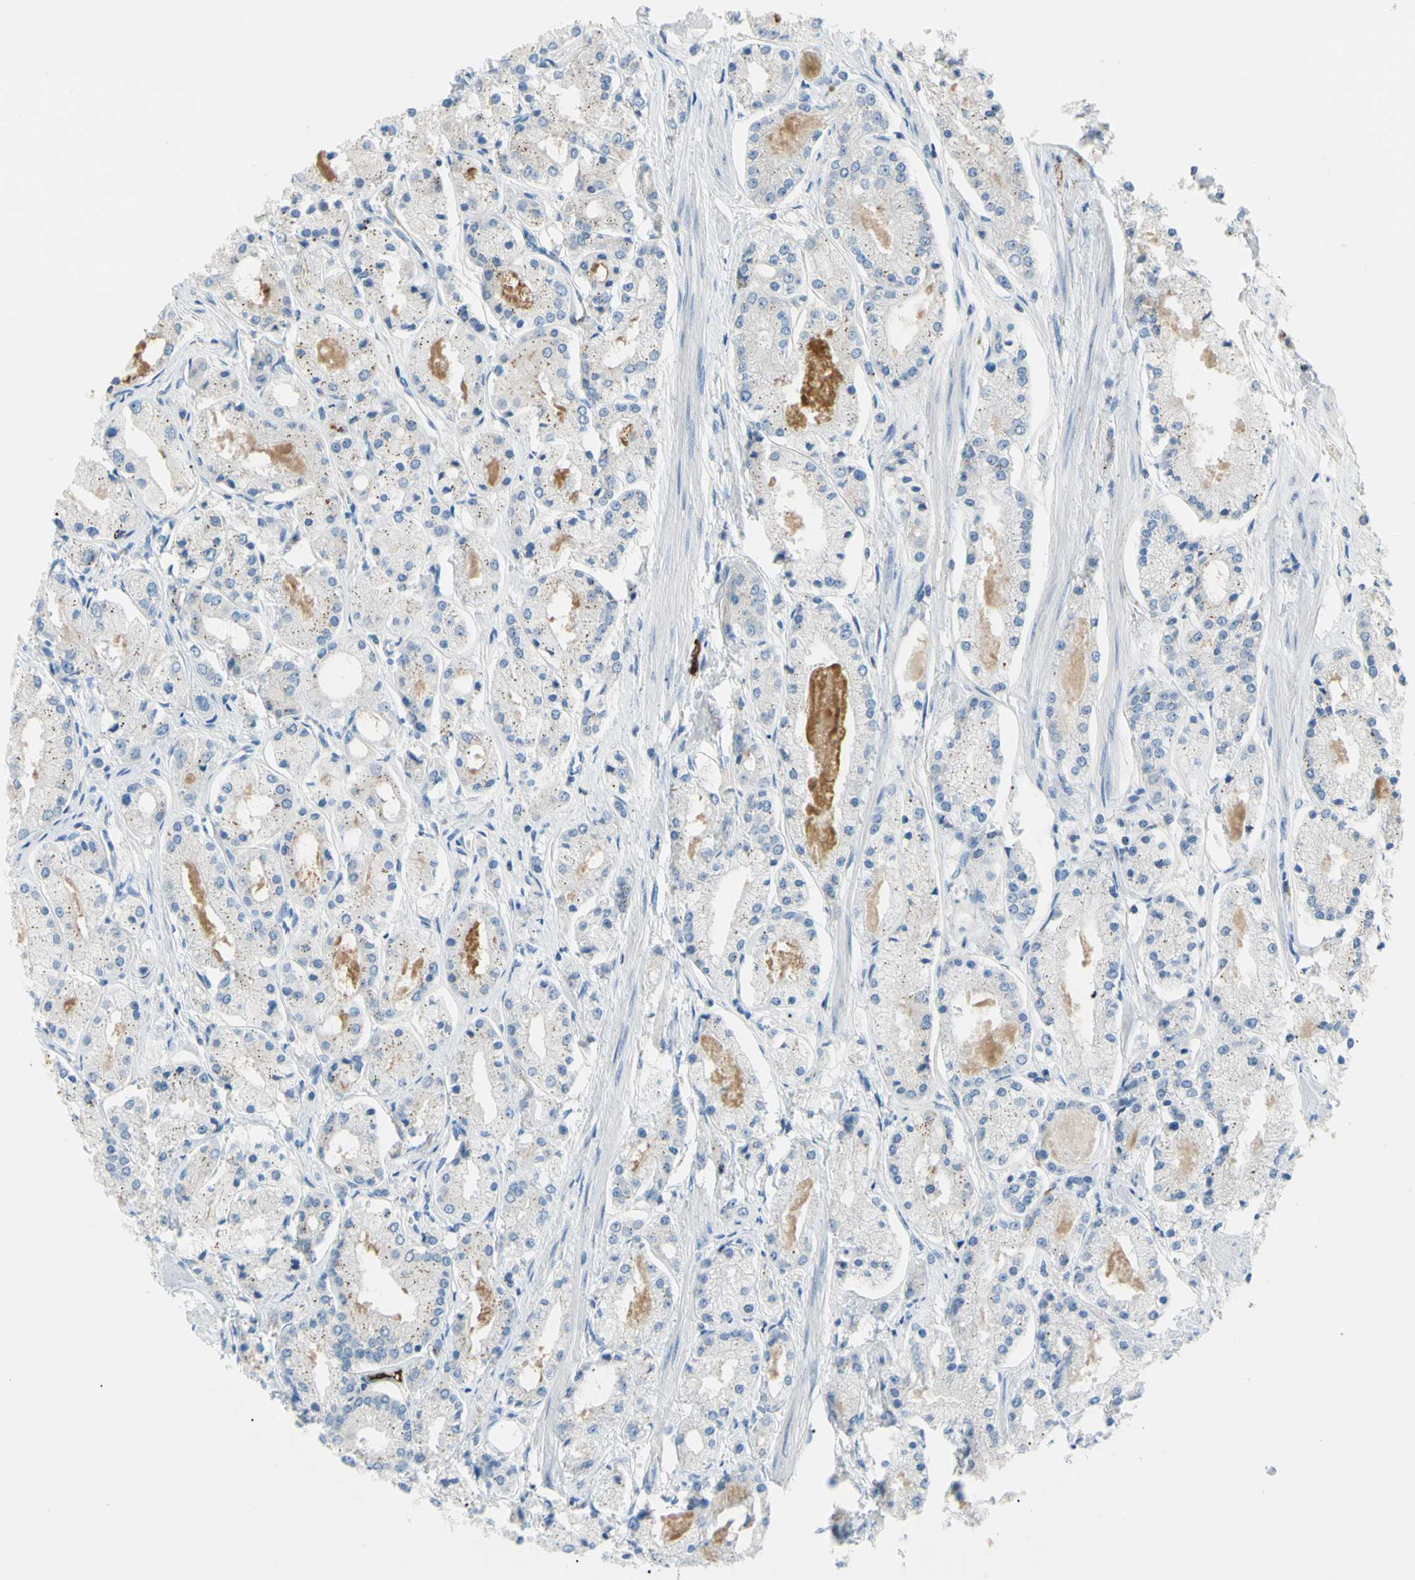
{"staining": {"intensity": "negative", "quantity": "none", "location": "none"}, "tissue": "prostate cancer", "cell_type": "Tumor cells", "image_type": "cancer", "snomed": [{"axis": "morphology", "description": "Adenocarcinoma, High grade"}, {"axis": "topography", "description": "Prostate"}], "caption": "Immunohistochemical staining of human prostate cancer (adenocarcinoma (high-grade)) displays no significant positivity in tumor cells. (Brightfield microscopy of DAB (3,3'-diaminobenzidine) immunohistochemistry (IHC) at high magnification).", "gene": "PRRG2", "patient": {"sex": "male", "age": 66}}